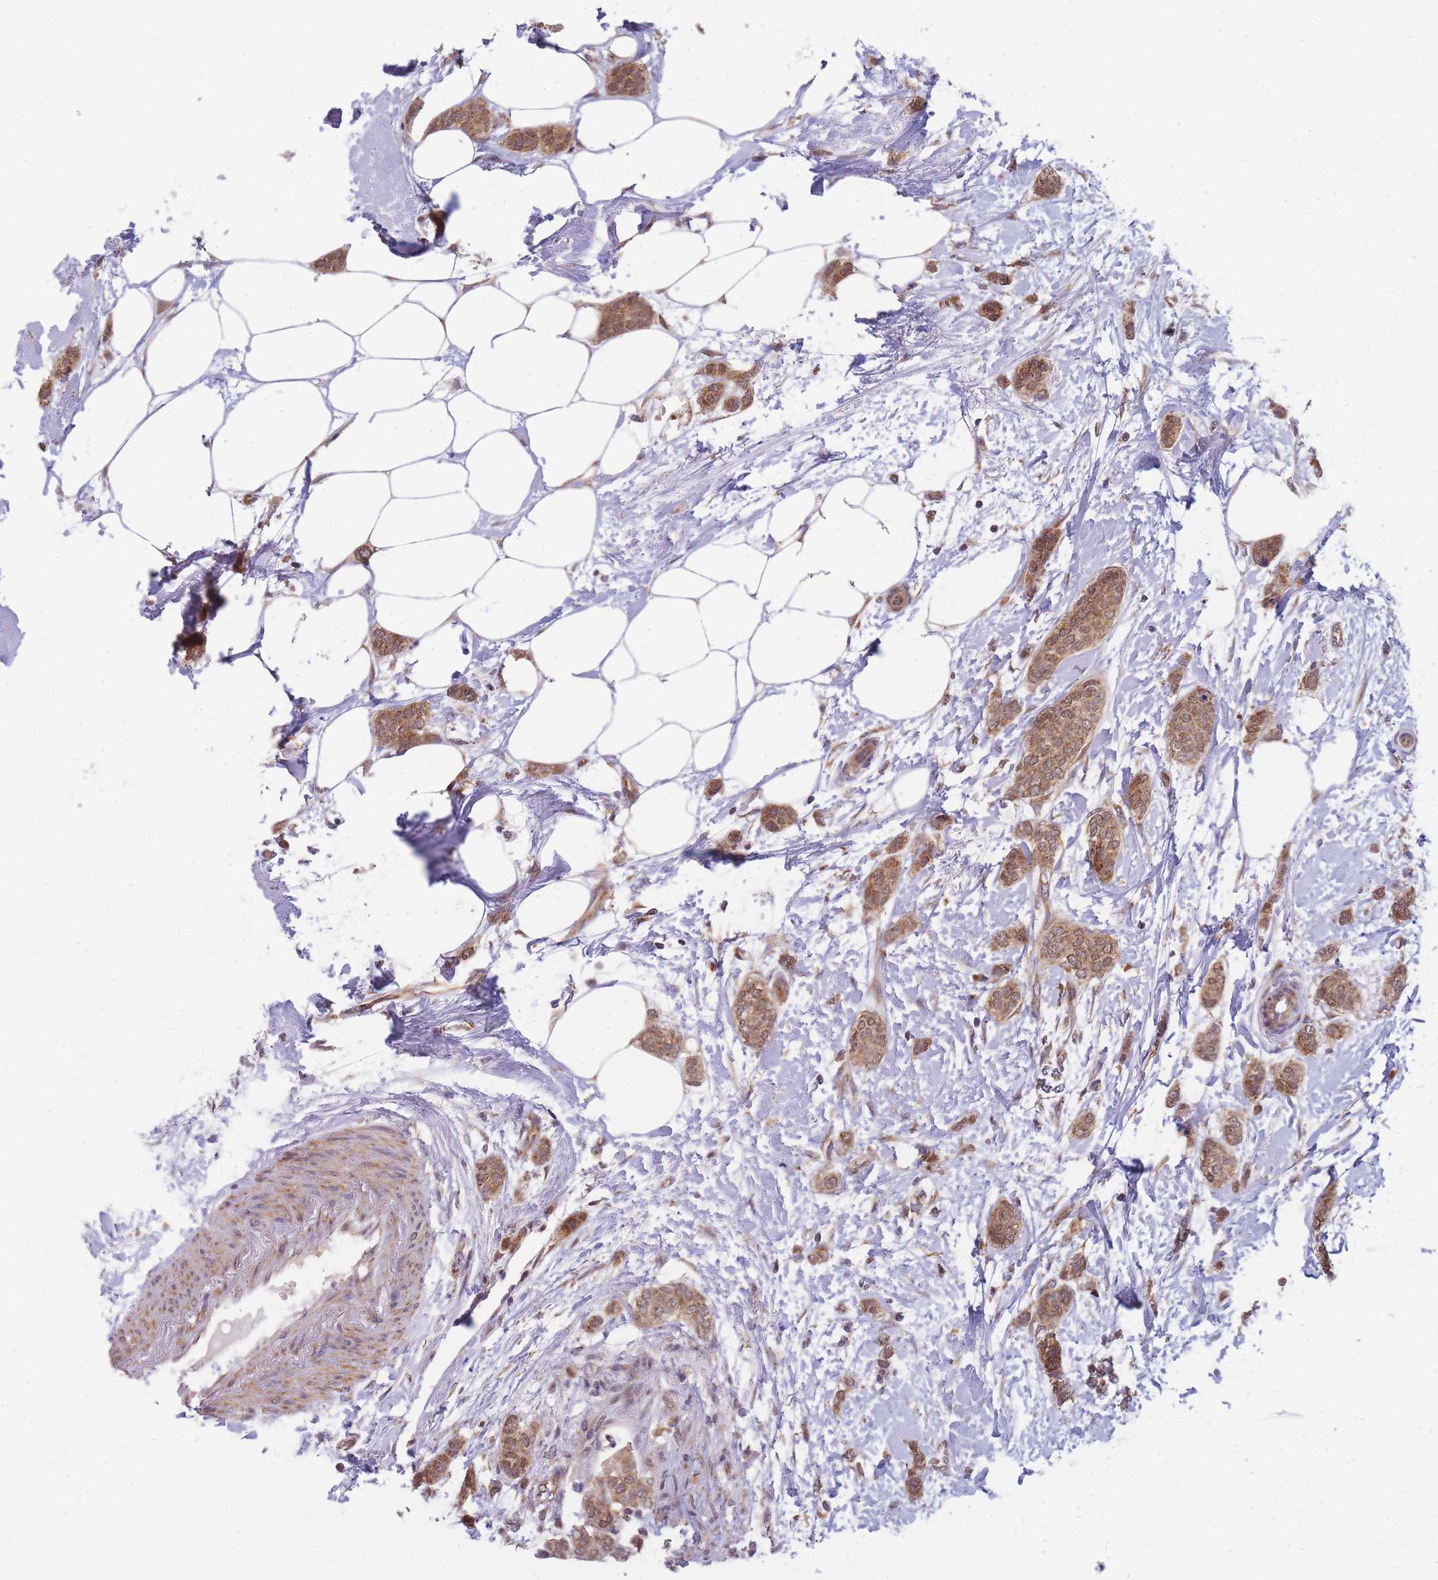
{"staining": {"intensity": "moderate", "quantity": ">75%", "location": "cytoplasmic/membranous"}, "tissue": "breast cancer", "cell_type": "Tumor cells", "image_type": "cancer", "snomed": [{"axis": "morphology", "description": "Duct carcinoma"}, {"axis": "topography", "description": "Breast"}], "caption": "Approximately >75% of tumor cells in human breast cancer display moderate cytoplasmic/membranous protein positivity as visualized by brown immunohistochemical staining.", "gene": "MRPL23", "patient": {"sex": "female", "age": 72}}